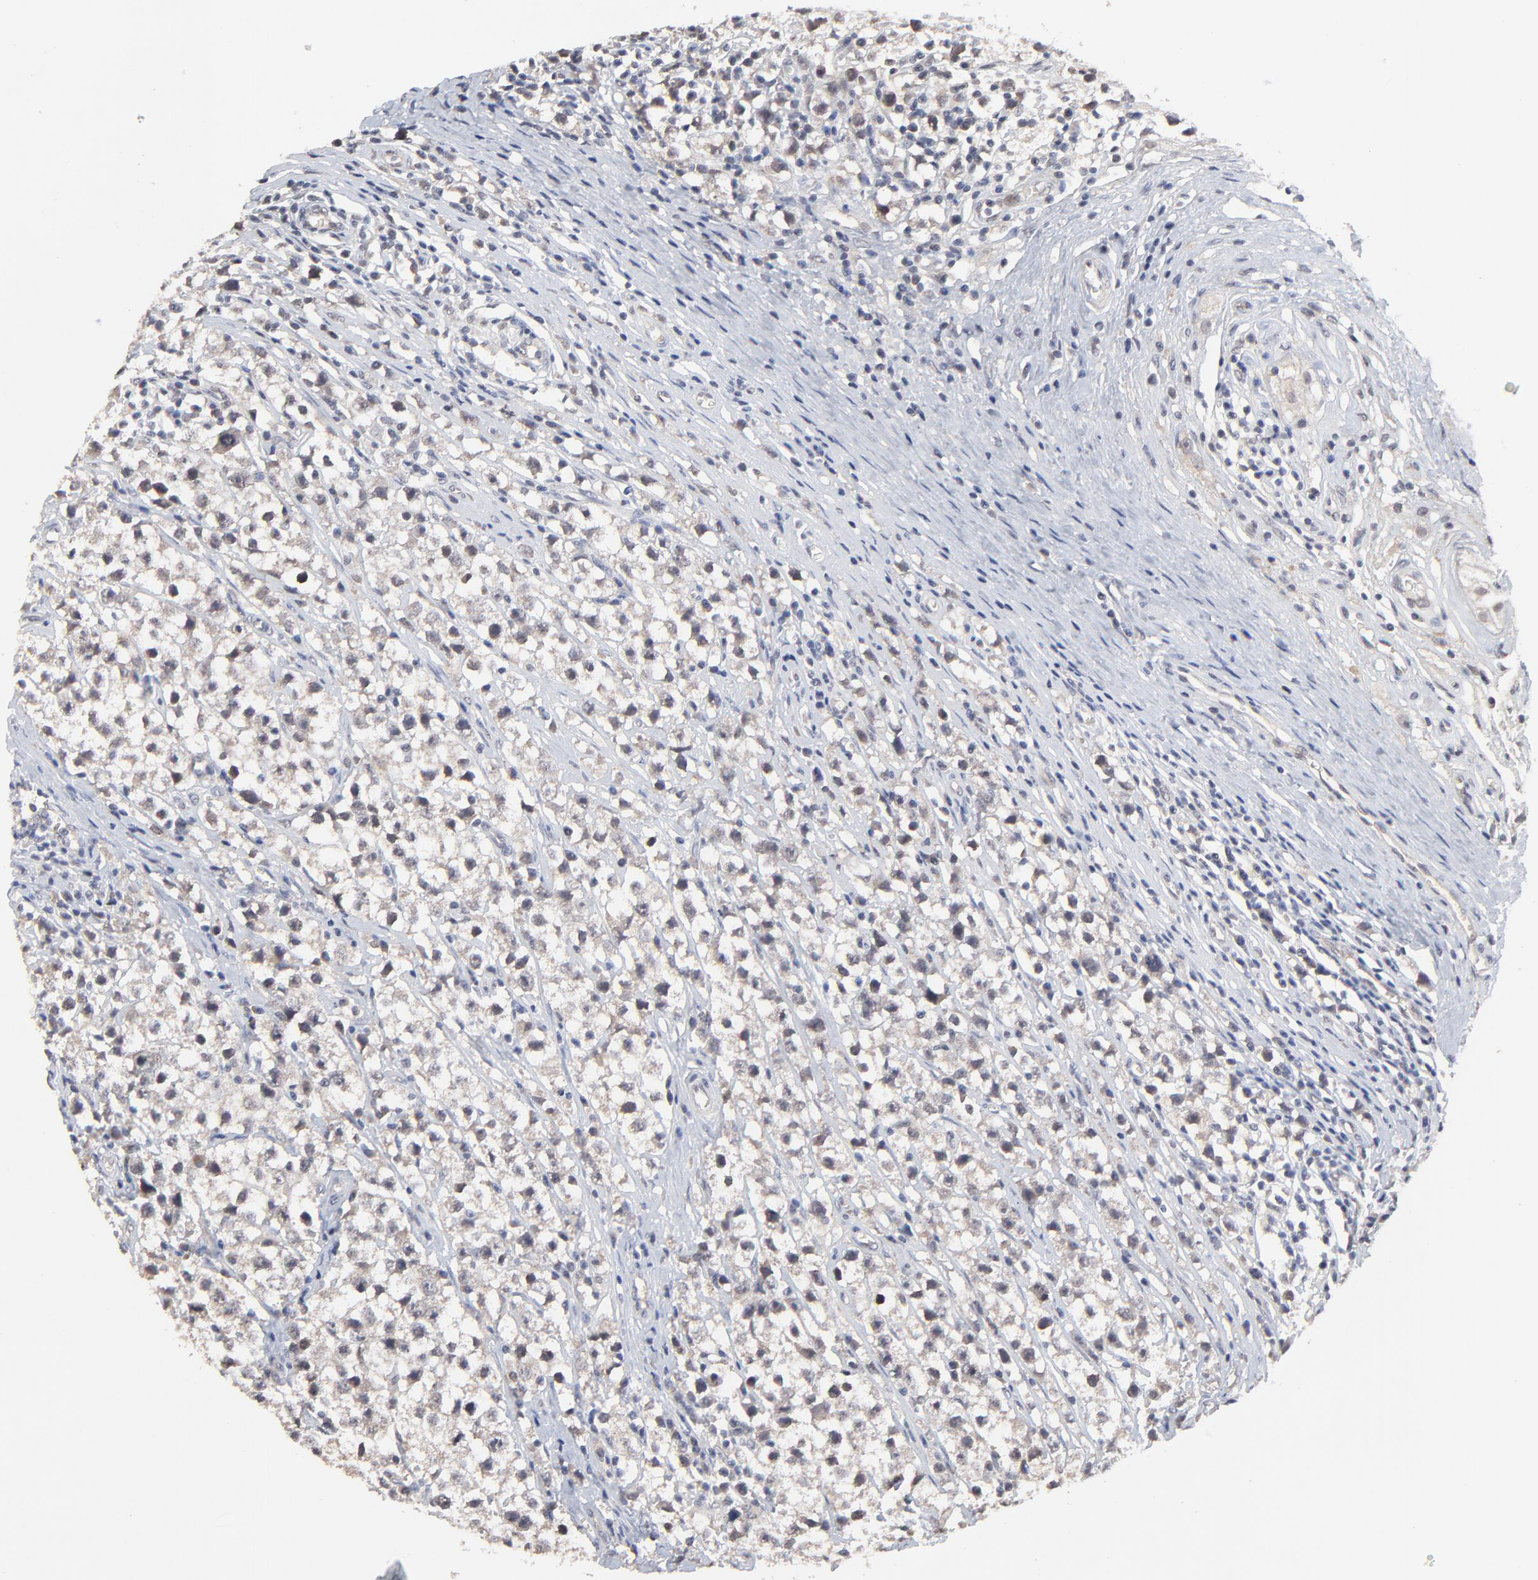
{"staining": {"intensity": "negative", "quantity": "none", "location": "none"}, "tissue": "testis cancer", "cell_type": "Tumor cells", "image_type": "cancer", "snomed": [{"axis": "morphology", "description": "Seminoma, NOS"}, {"axis": "topography", "description": "Testis"}], "caption": "Testis cancer (seminoma) was stained to show a protein in brown. There is no significant expression in tumor cells.", "gene": "FAM199X", "patient": {"sex": "male", "age": 35}}